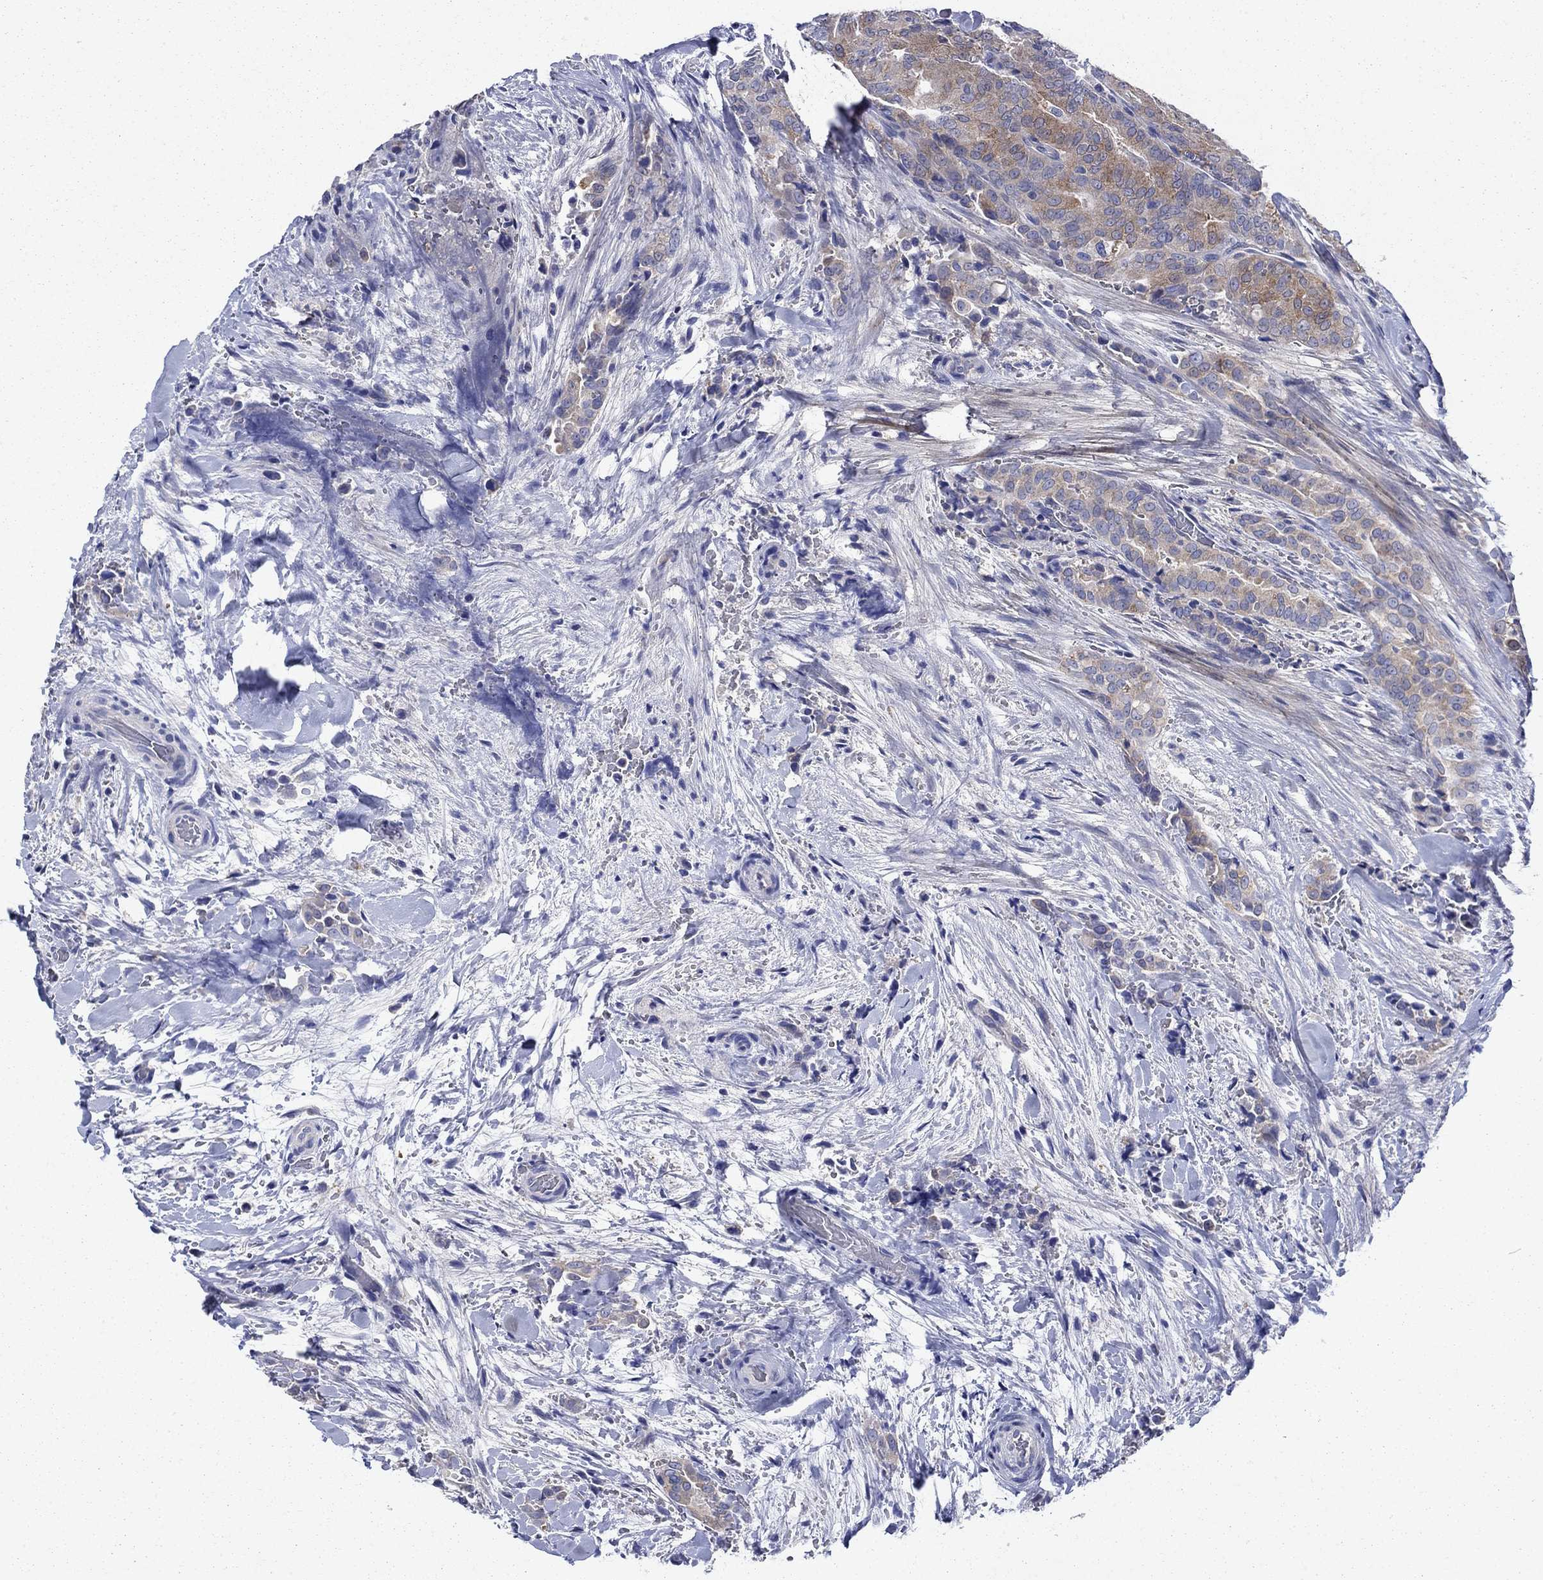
{"staining": {"intensity": "weak", "quantity": "25%-75%", "location": "cytoplasmic/membranous"}, "tissue": "thyroid cancer", "cell_type": "Tumor cells", "image_type": "cancer", "snomed": [{"axis": "morphology", "description": "Papillary adenocarcinoma, NOS"}, {"axis": "topography", "description": "Thyroid gland"}], "caption": "An image of human thyroid papillary adenocarcinoma stained for a protein reveals weak cytoplasmic/membranous brown staining in tumor cells. Ihc stains the protein of interest in brown and the nuclei are stained blue.", "gene": "SULT2B1", "patient": {"sex": "male", "age": 61}}